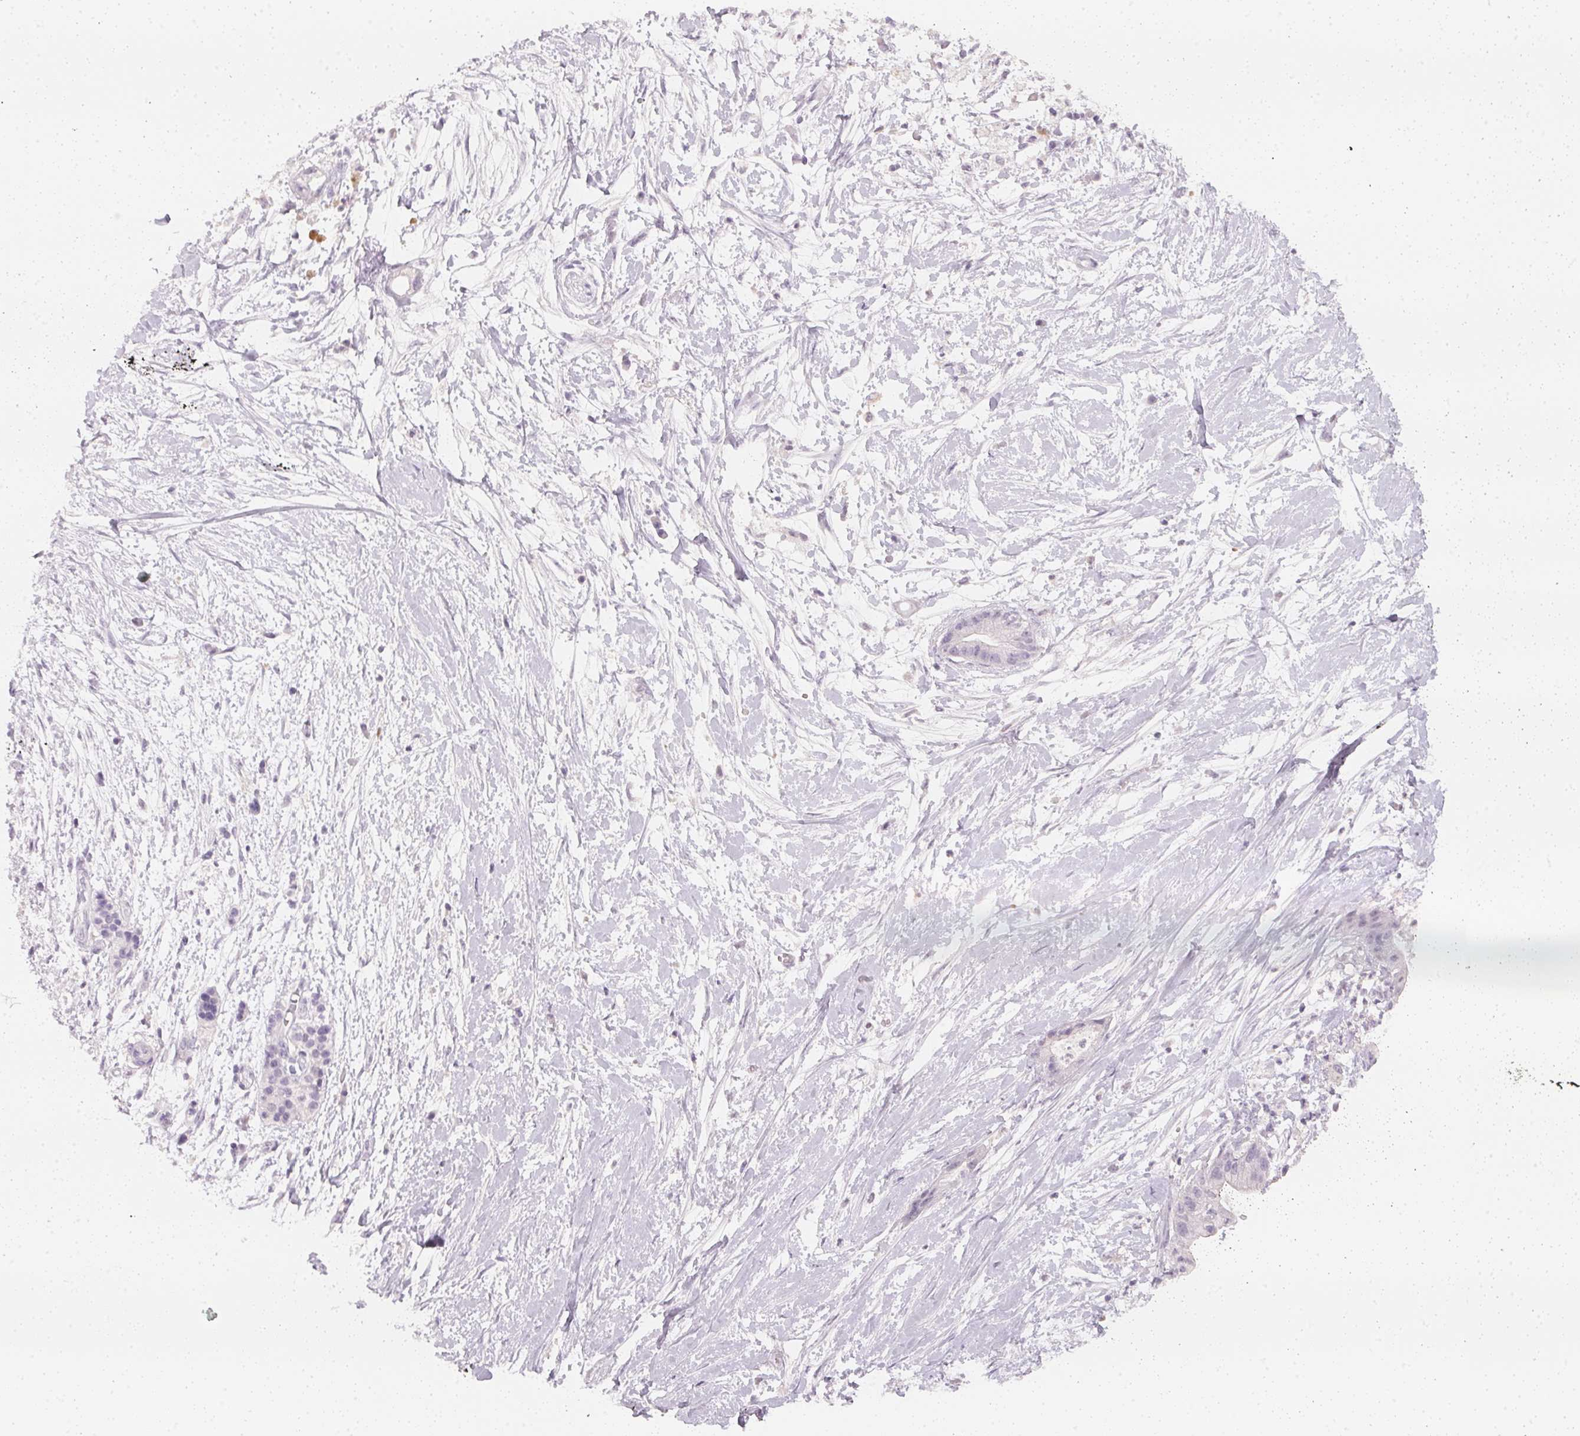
{"staining": {"intensity": "negative", "quantity": "none", "location": "none"}, "tissue": "pancreatic cancer", "cell_type": "Tumor cells", "image_type": "cancer", "snomed": [{"axis": "morphology", "description": "Normal tissue, NOS"}, {"axis": "morphology", "description": "Adenocarcinoma, NOS"}, {"axis": "topography", "description": "Lymph node"}, {"axis": "topography", "description": "Pancreas"}], "caption": "A histopathology image of human pancreatic cancer is negative for staining in tumor cells.", "gene": "CFAP276", "patient": {"sex": "female", "age": 58}}